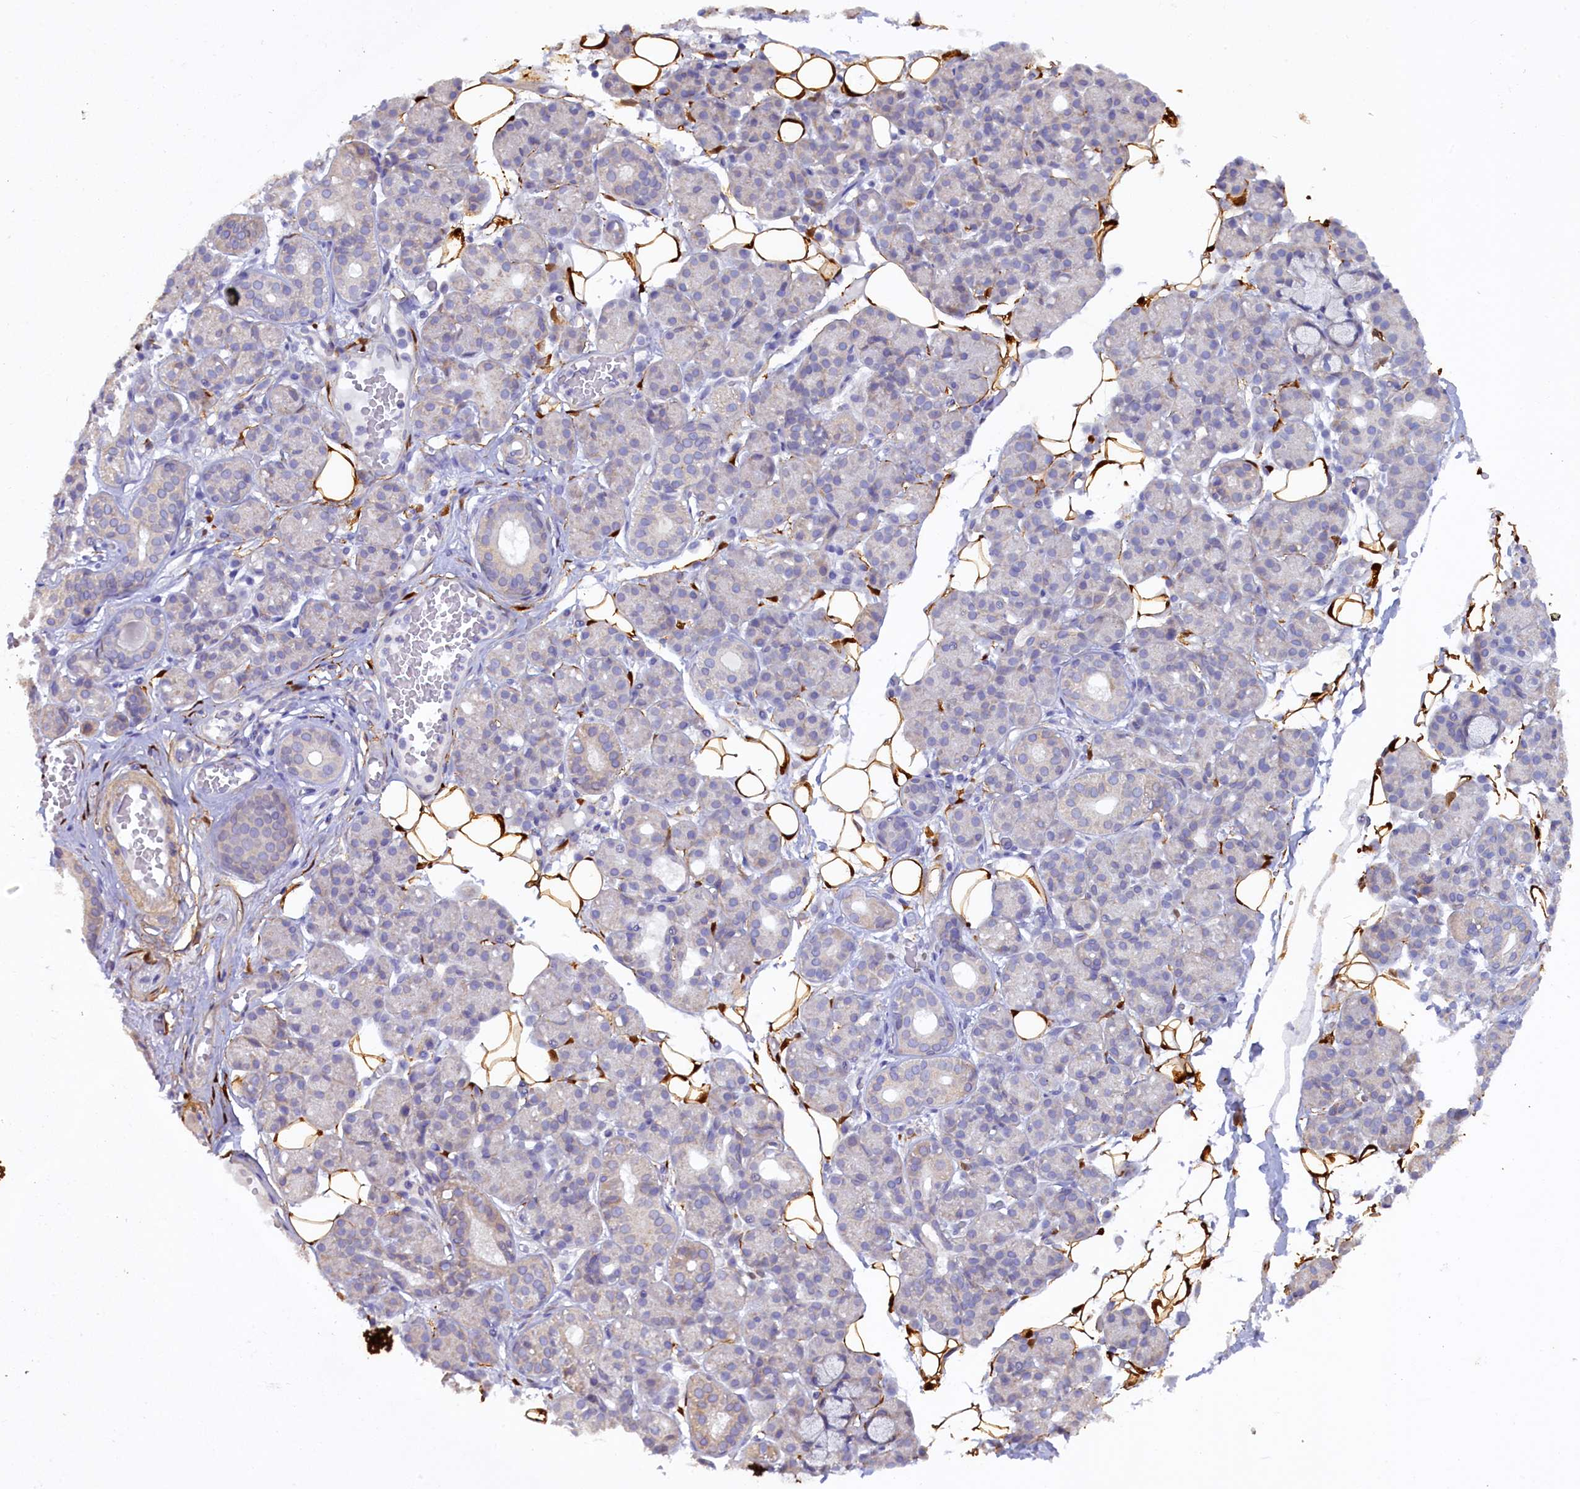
{"staining": {"intensity": "weak", "quantity": "<25%", "location": "cytoplasmic/membranous"}, "tissue": "salivary gland", "cell_type": "Glandular cells", "image_type": "normal", "snomed": [{"axis": "morphology", "description": "Normal tissue, NOS"}, {"axis": "topography", "description": "Salivary gland"}], "caption": "A high-resolution image shows immunohistochemistry (IHC) staining of benign salivary gland, which shows no significant positivity in glandular cells. (DAB (3,3'-diaminobenzidine) IHC with hematoxylin counter stain).", "gene": "POGLUT3", "patient": {"sex": "male", "age": 63}}